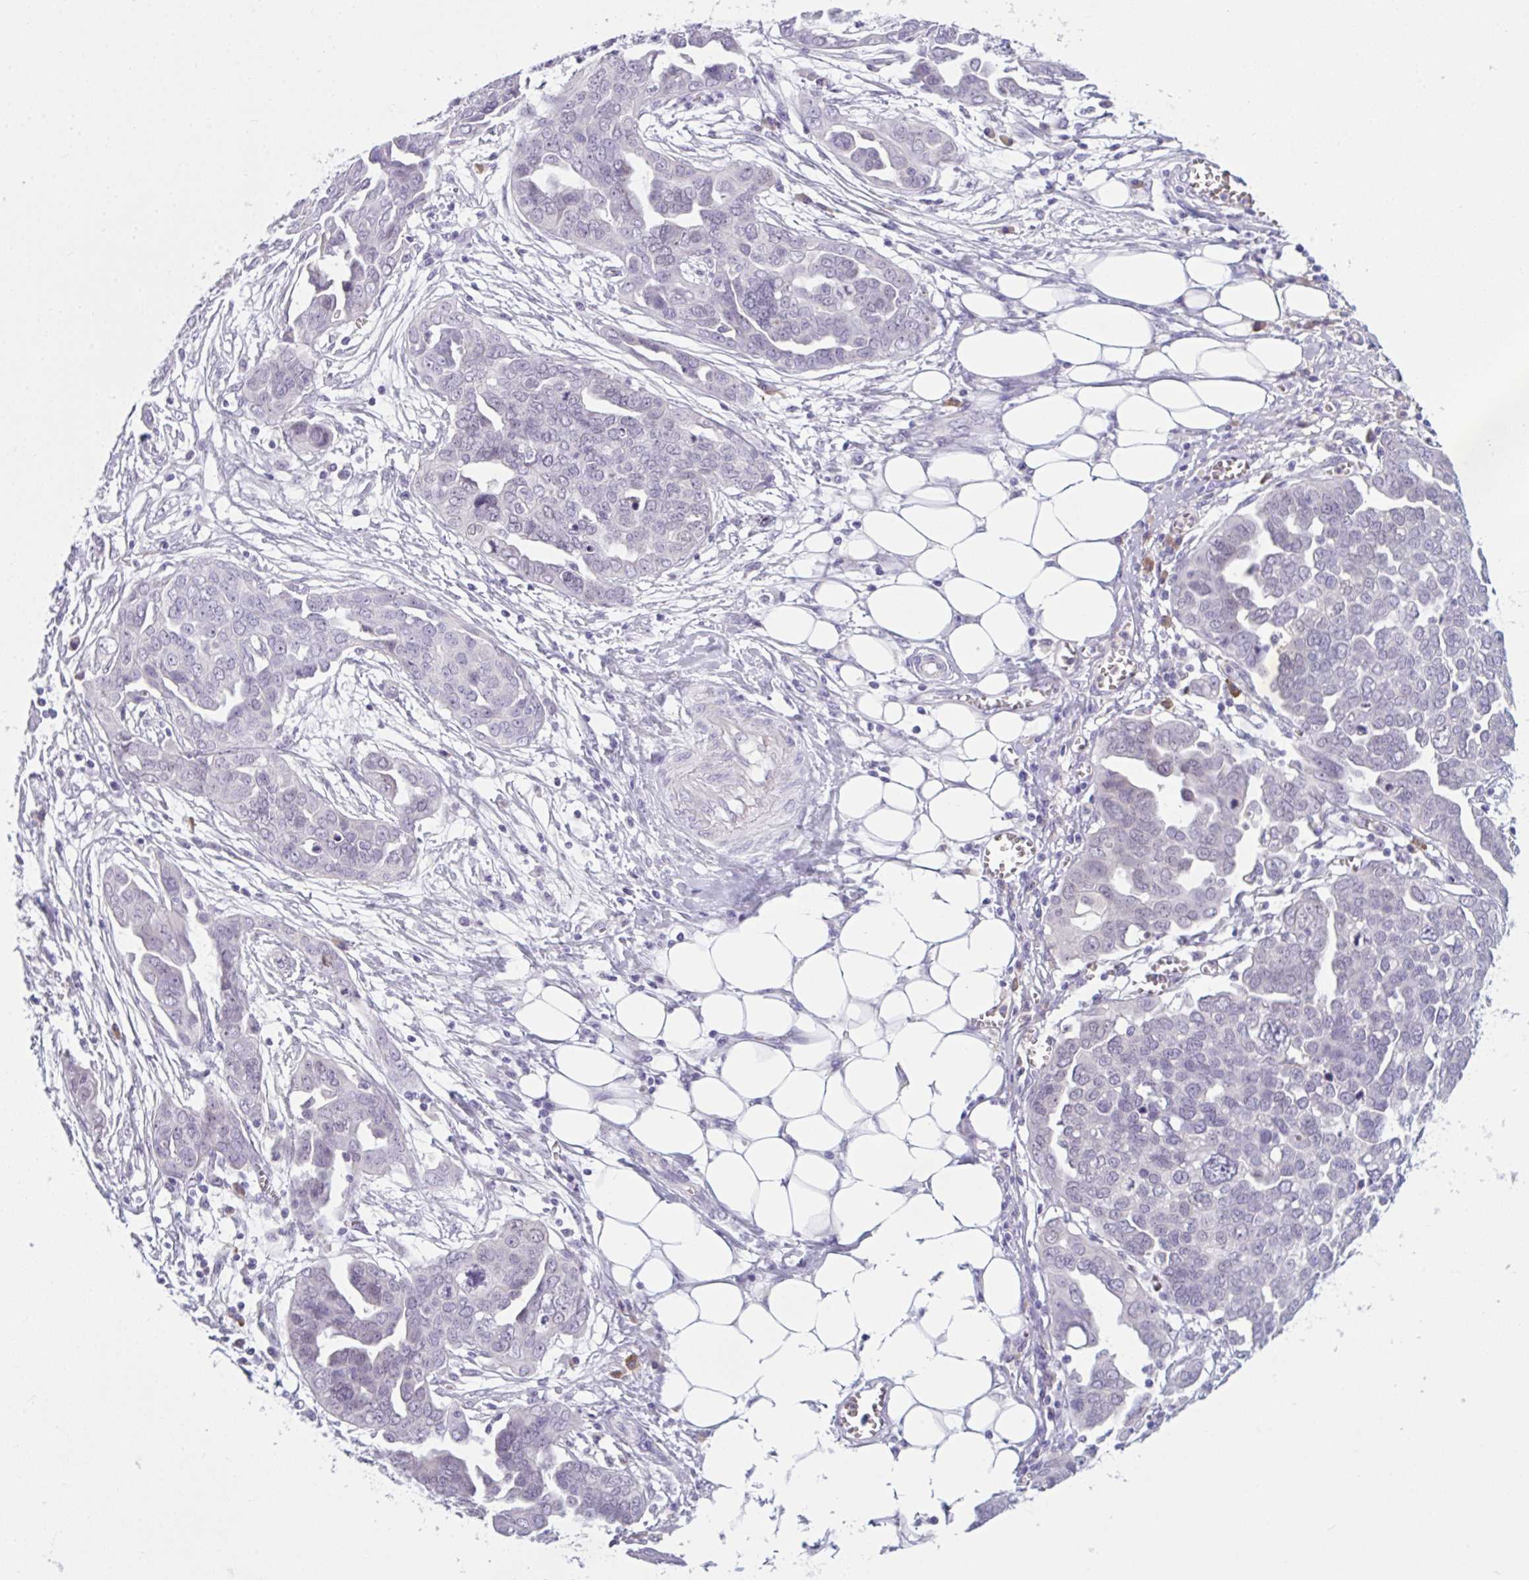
{"staining": {"intensity": "negative", "quantity": "none", "location": "none"}, "tissue": "ovarian cancer", "cell_type": "Tumor cells", "image_type": "cancer", "snomed": [{"axis": "morphology", "description": "Cystadenocarcinoma, serous, NOS"}, {"axis": "topography", "description": "Ovary"}], "caption": "A micrograph of human ovarian cancer is negative for staining in tumor cells.", "gene": "WNT9B", "patient": {"sex": "female", "age": 59}}